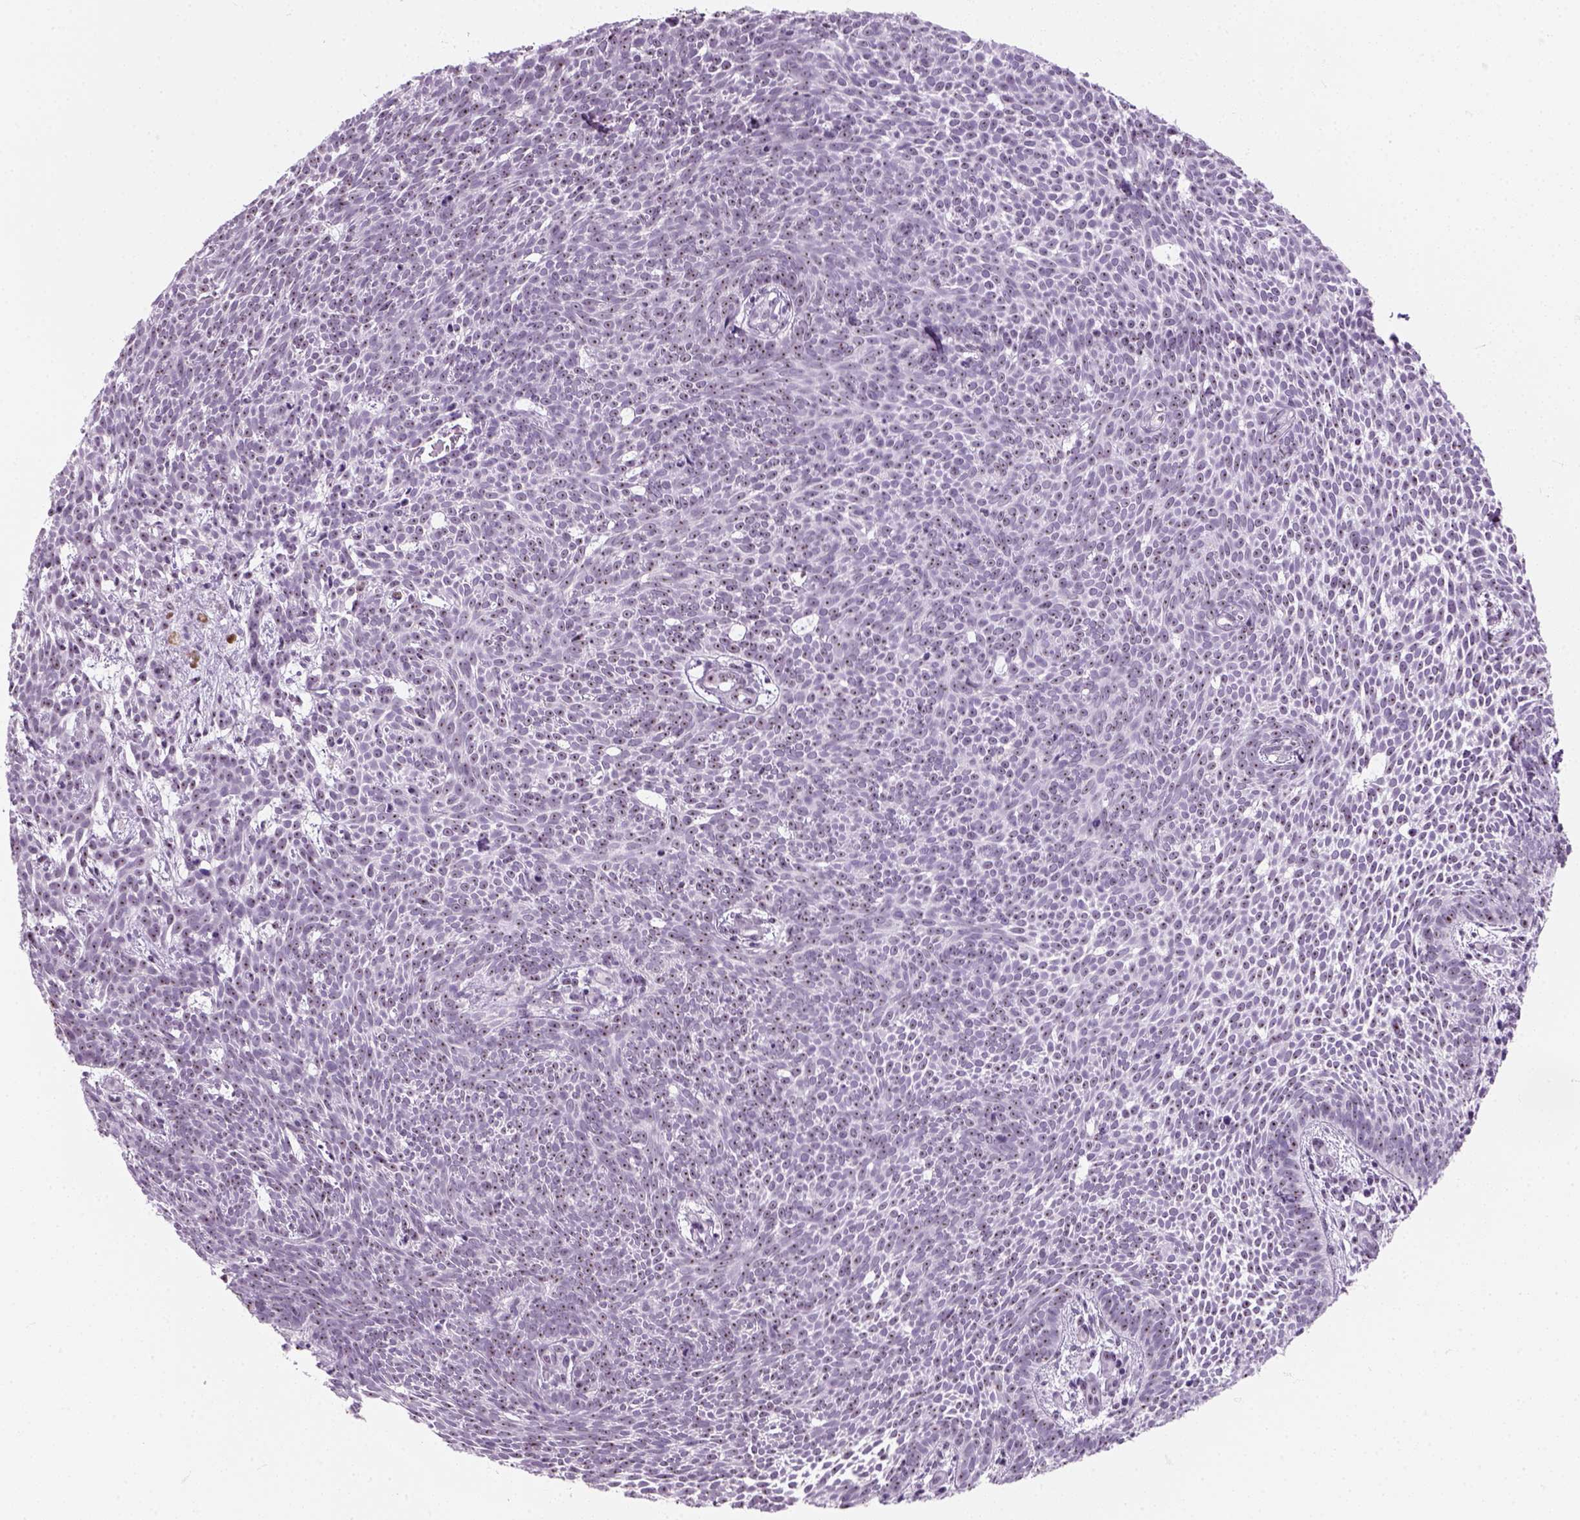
{"staining": {"intensity": "moderate", "quantity": "25%-75%", "location": "nuclear"}, "tissue": "skin cancer", "cell_type": "Tumor cells", "image_type": "cancer", "snomed": [{"axis": "morphology", "description": "Basal cell carcinoma"}, {"axis": "topography", "description": "Skin"}], "caption": "IHC micrograph of neoplastic tissue: human skin basal cell carcinoma stained using immunohistochemistry shows medium levels of moderate protein expression localized specifically in the nuclear of tumor cells, appearing as a nuclear brown color.", "gene": "ZNF865", "patient": {"sex": "male", "age": 59}}